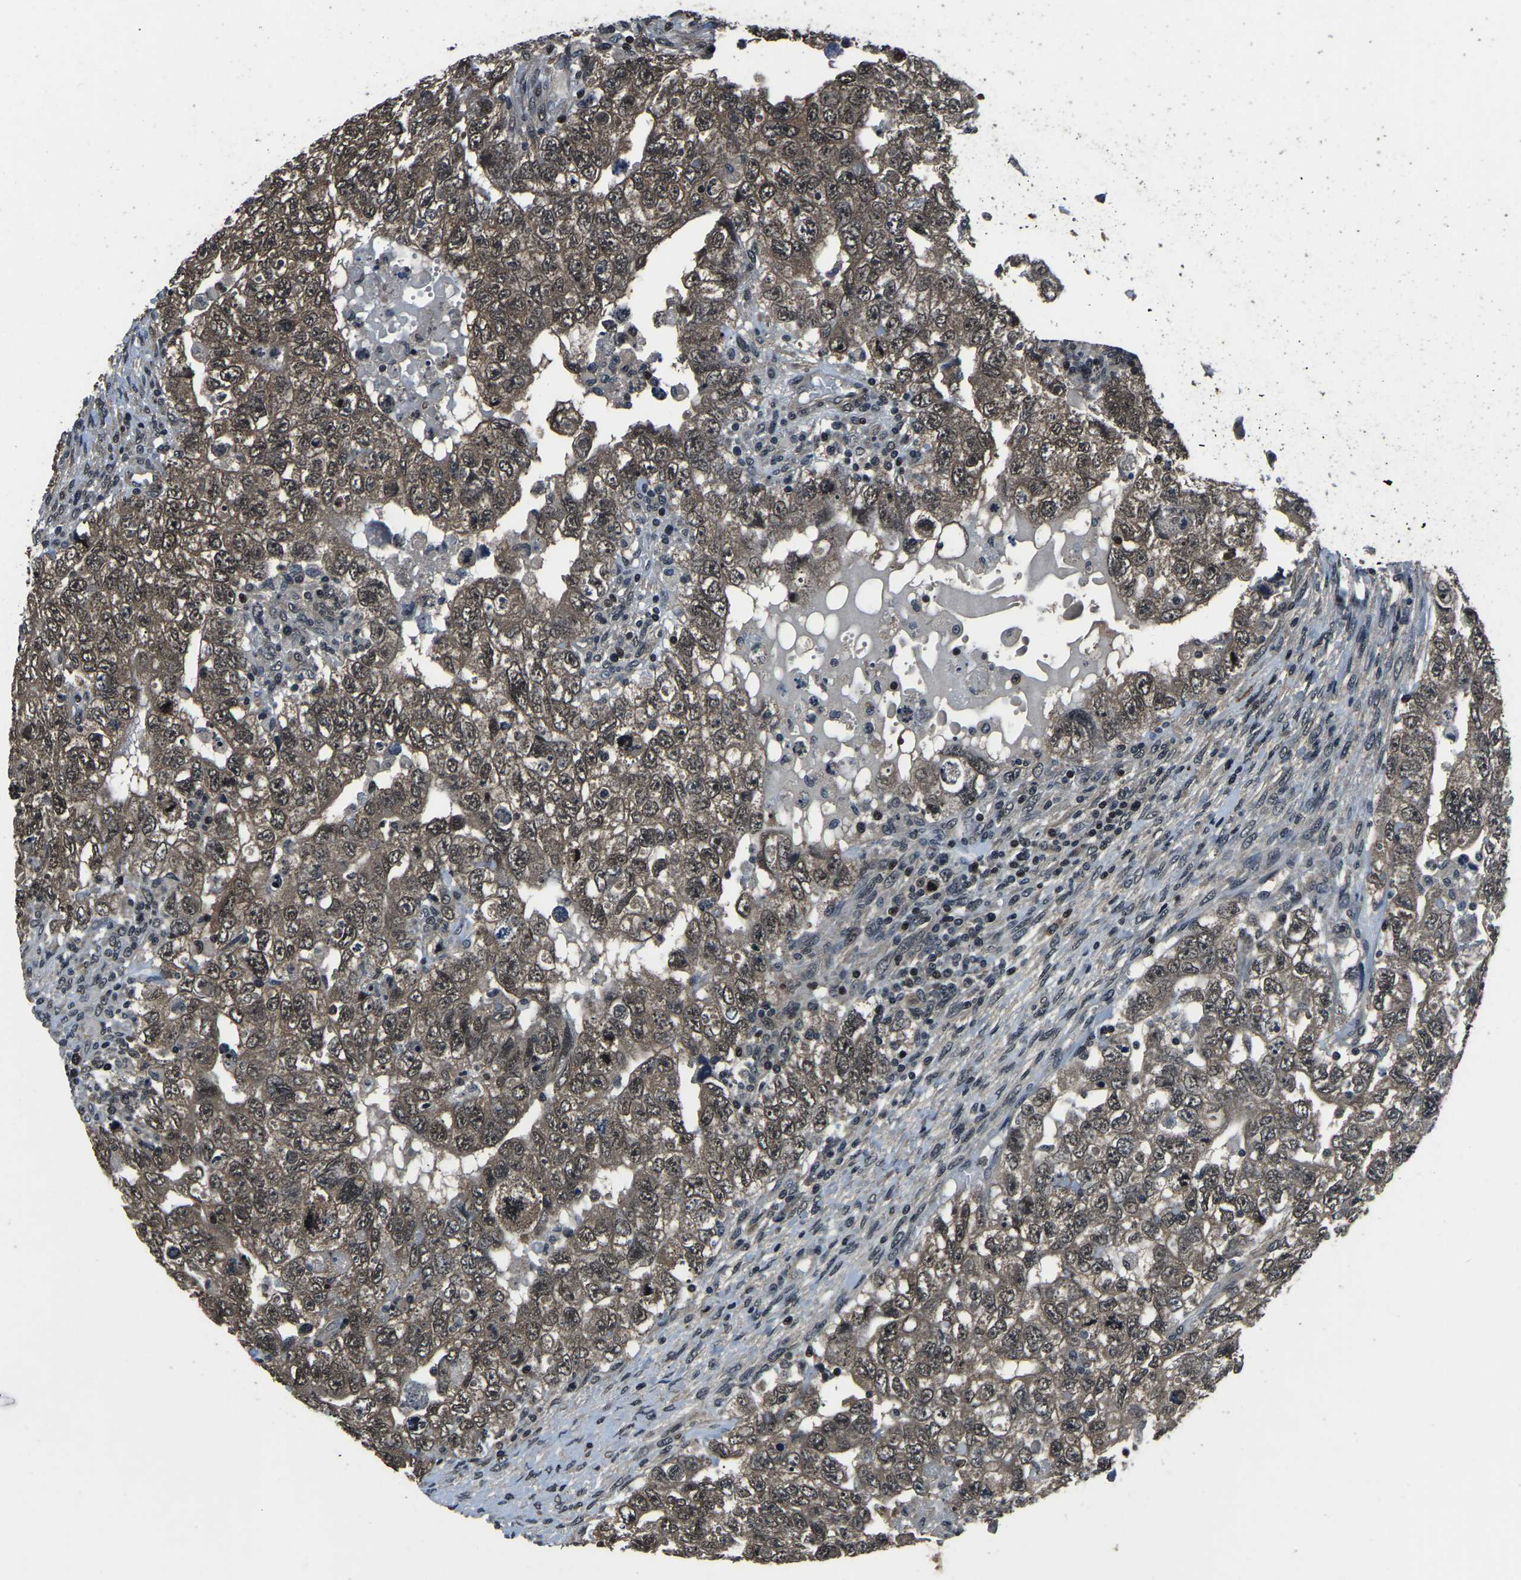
{"staining": {"intensity": "moderate", "quantity": ">75%", "location": "cytoplasmic/membranous,nuclear"}, "tissue": "testis cancer", "cell_type": "Tumor cells", "image_type": "cancer", "snomed": [{"axis": "morphology", "description": "Carcinoma, Embryonal, NOS"}, {"axis": "topography", "description": "Testis"}], "caption": "There is medium levels of moderate cytoplasmic/membranous and nuclear staining in tumor cells of testis cancer, as demonstrated by immunohistochemical staining (brown color).", "gene": "ANKIB1", "patient": {"sex": "male", "age": 36}}